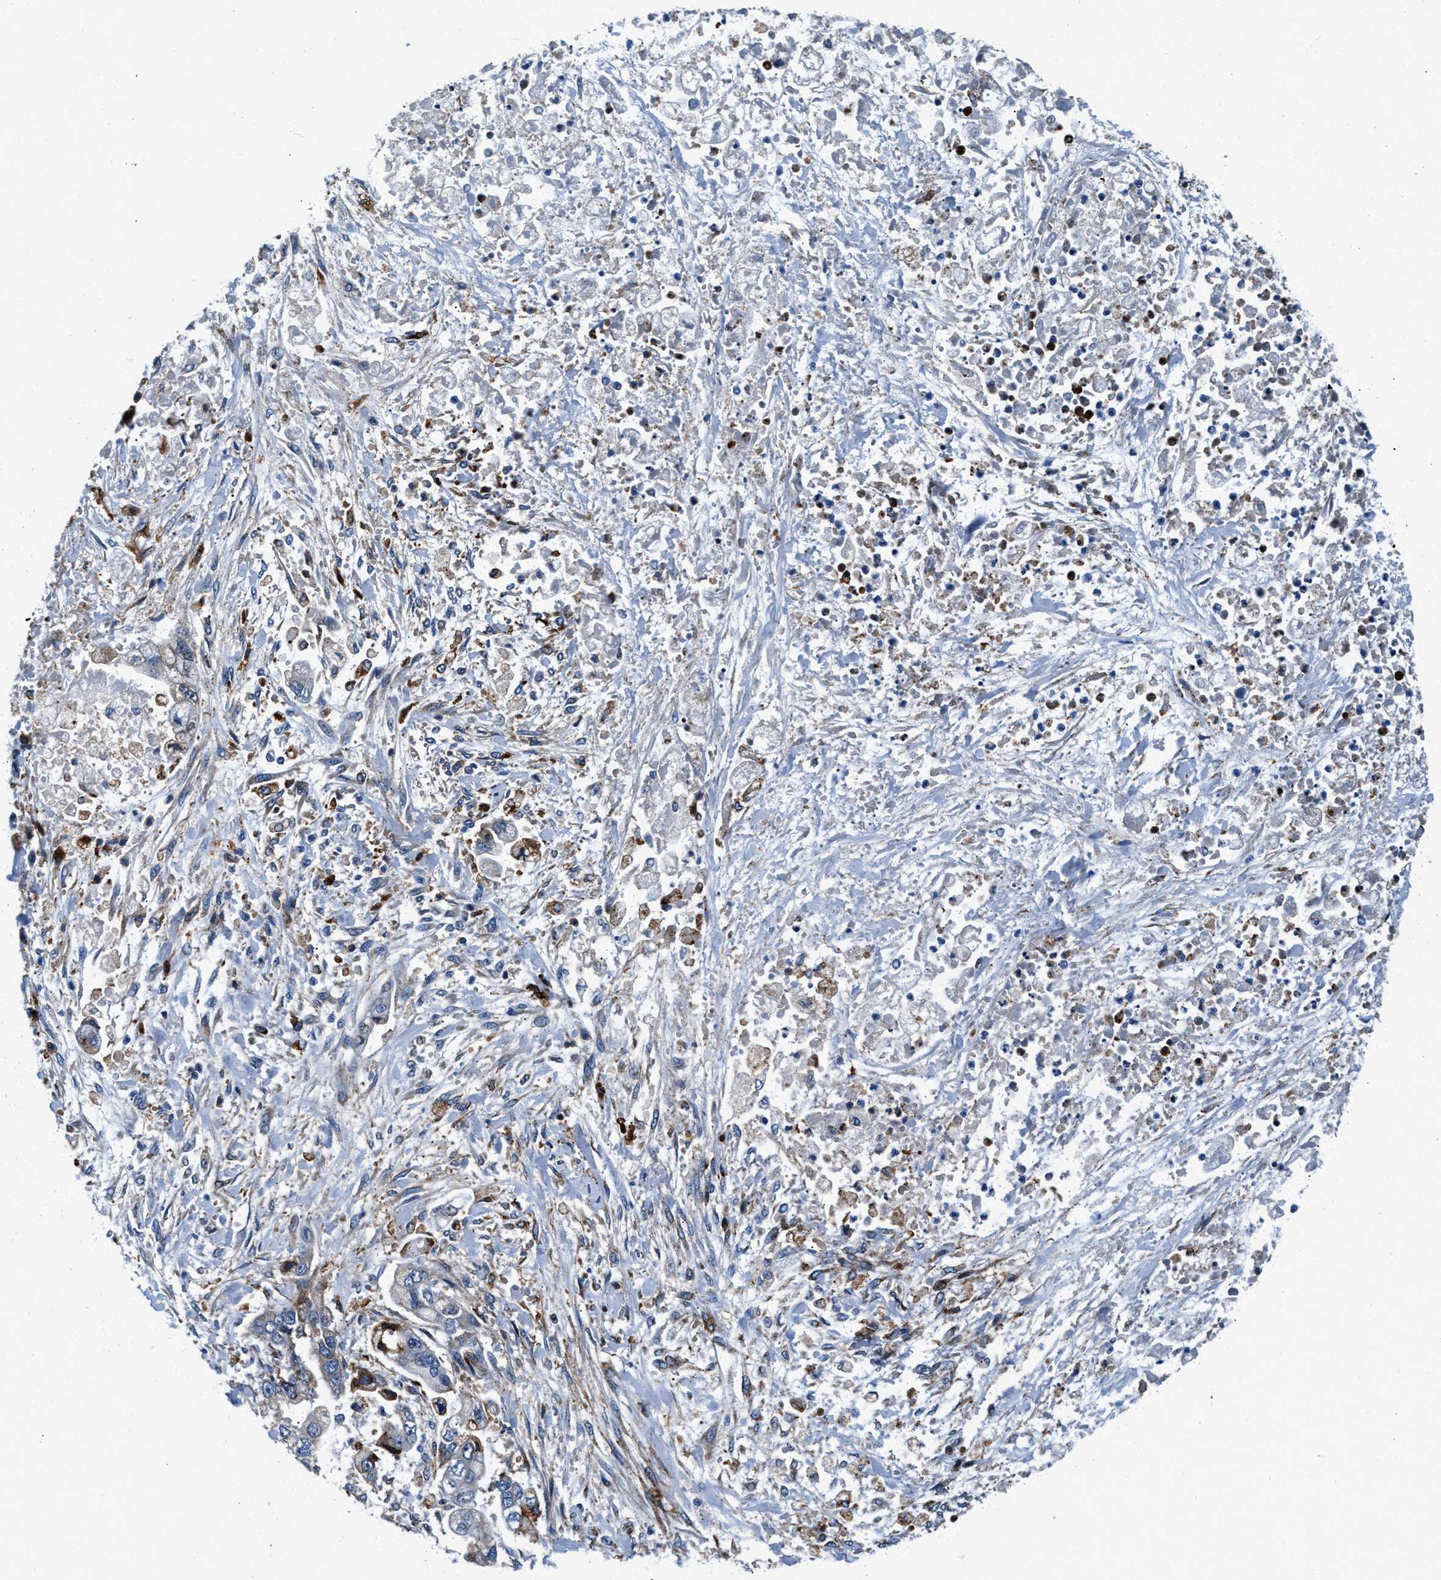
{"staining": {"intensity": "negative", "quantity": "none", "location": "none"}, "tissue": "stomach cancer", "cell_type": "Tumor cells", "image_type": "cancer", "snomed": [{"axis": "morphology", "description": "Normal tissue, NOS"}, {"axis": "morphology", "description": "Adenocarcinoma, NOS"}, {"axis": "topography", "description": "Stomach"}], "caption": "This image is of adenocarcinoma (stomach) stained with IHC to label a protein in brown with the nuclei are counter-stained blue. There is no positivity in tumor cells.", "gene": "SLFN11", "patient": {"sex": "male", "age": 62}}